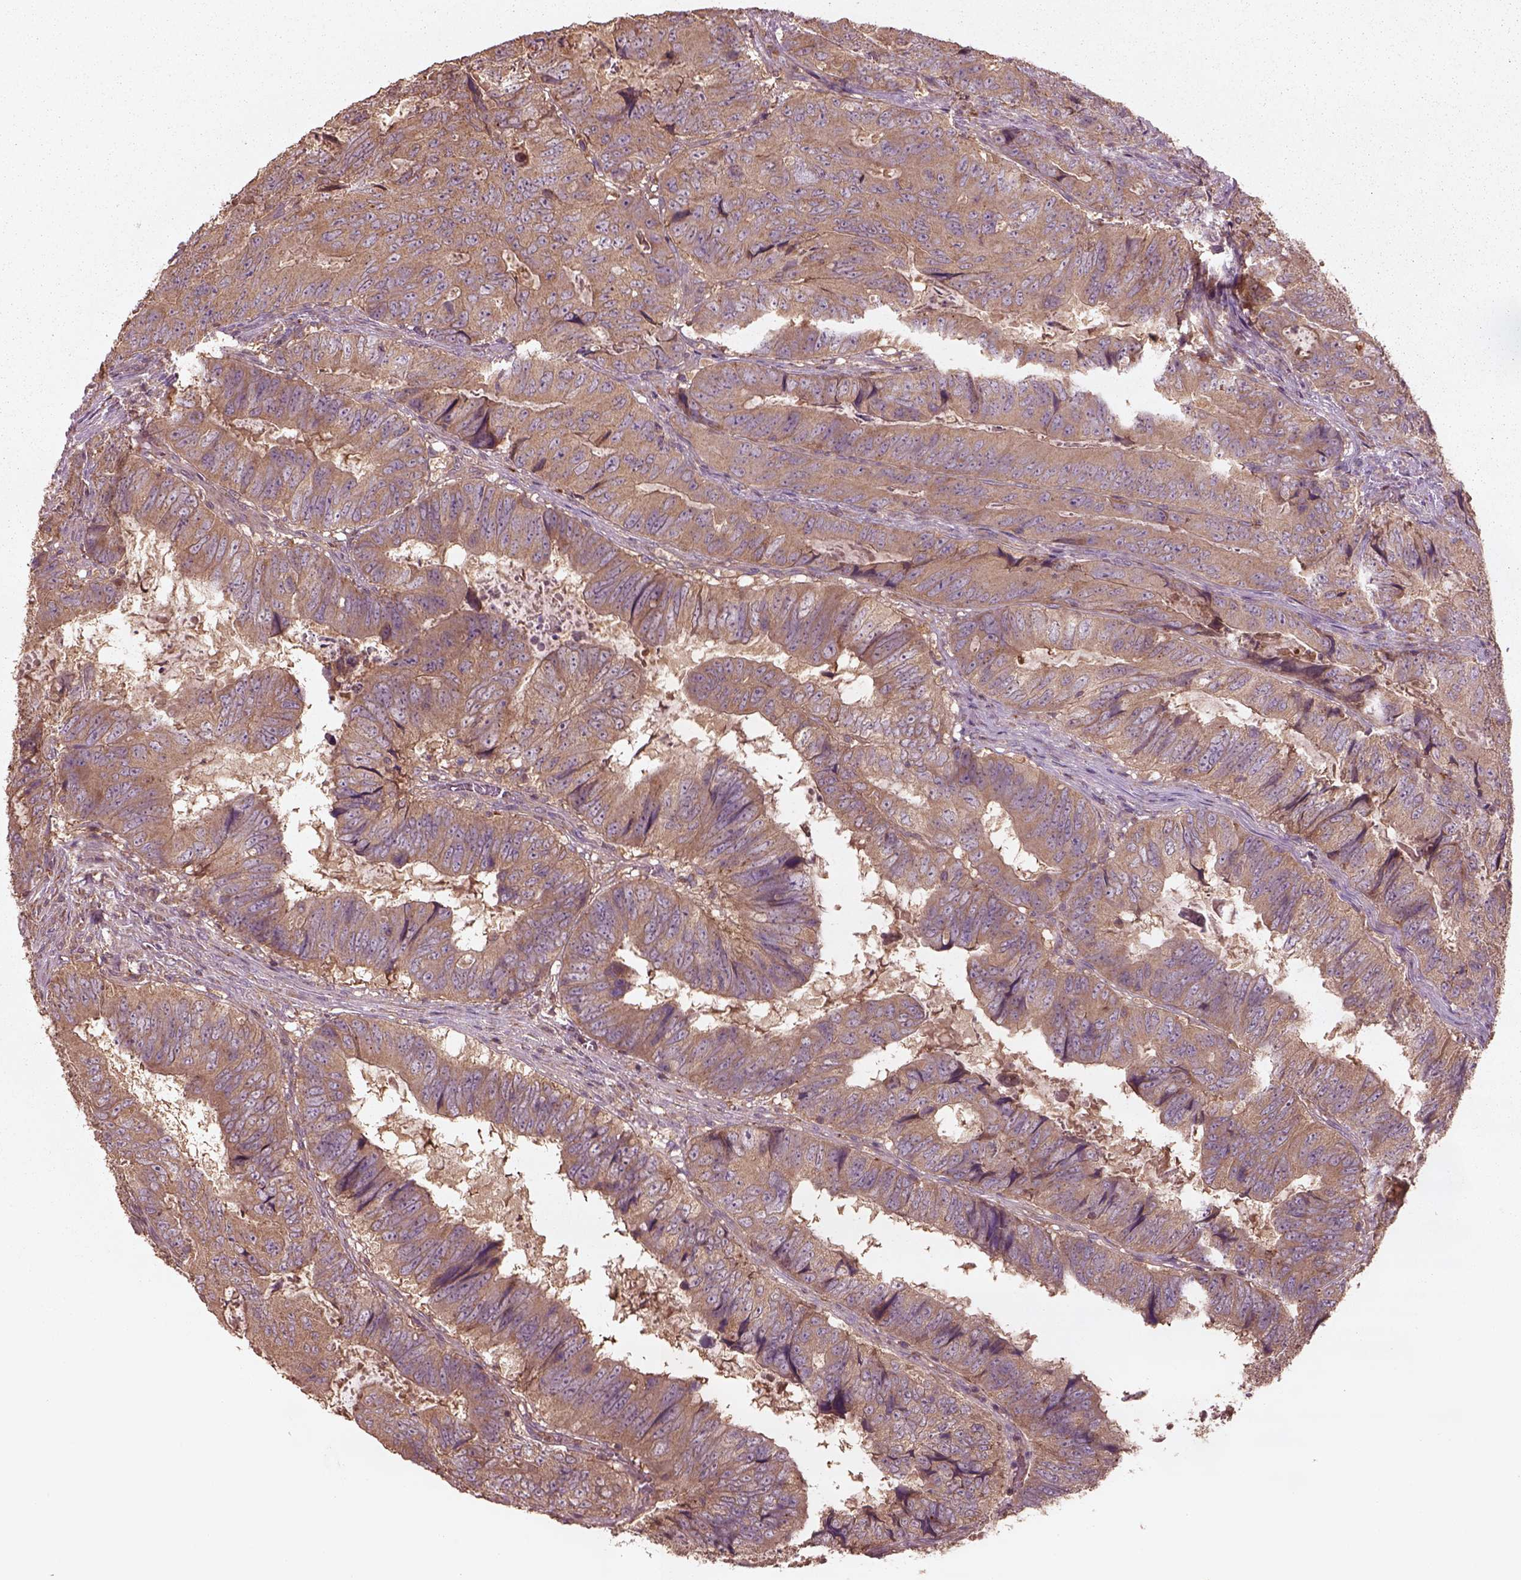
{"staining": {"intensity": "moderate", "quantity": ">75%", "location": "cytoplasmic/membranous"}, "tissue": "colorectal cancer", "cell_type": "Tumor cells", "image_type": "cancer", "snomed": [{"axis": "morphology", "description": "Adenocarcinoma, NOS"}, {"axis": "topography", "description": "Colon"}], "caption": "DAB (3,3'-diaminobenzidine) immunohistochemical staining of human colorectal adenocarcinoma demonstrates moderate cytoplasmic/membranous protein positivity in about >75% of tumor cells. The staining is performed using DAB (3,3'-diaminobenzidine) brown chromogen to label protein expression. The nuclei are counter-stained blue using hematoxylin.", "gene": "TRADD", "patient": {"sex": "male", "age": 79}}